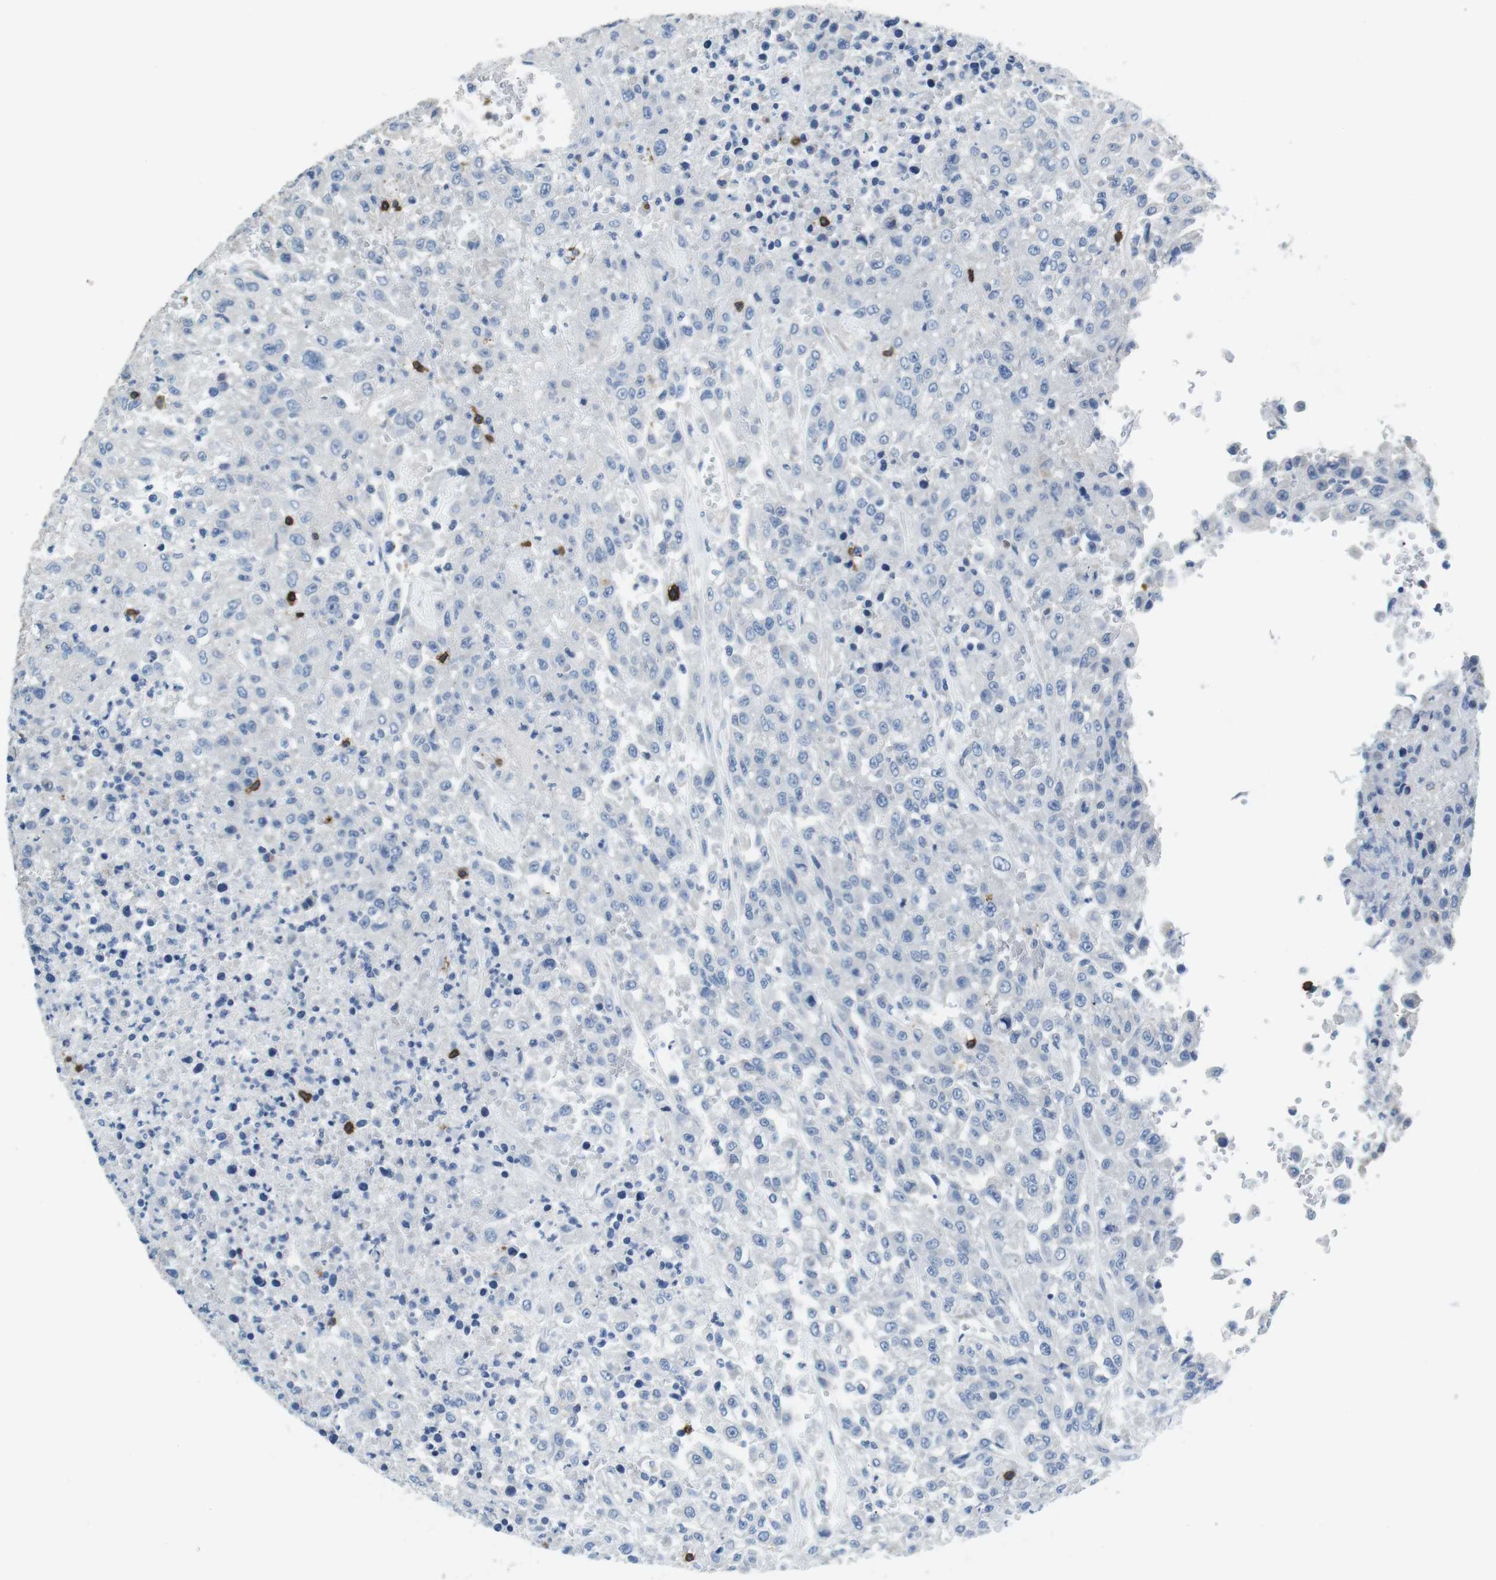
{"staining": {"intensity": "negative", "quantity": "none", "location": "none"}, "tissue": "urothelial cancer", "cell_type": "Tumor cells", "image_type": "cancer", "snomed": [{"axis": "morphology", "description": "Urothelial carcinoma, High grade"}, {"axis": "topography", "description": "Urinary bladder"}], "caption": "Immunohistochemistry of human urothelial carcinoma (high-grade) reveals no positivity in tumor cells.", "gene": "CD6", "patient": {"sex": "male", "age": 46}}